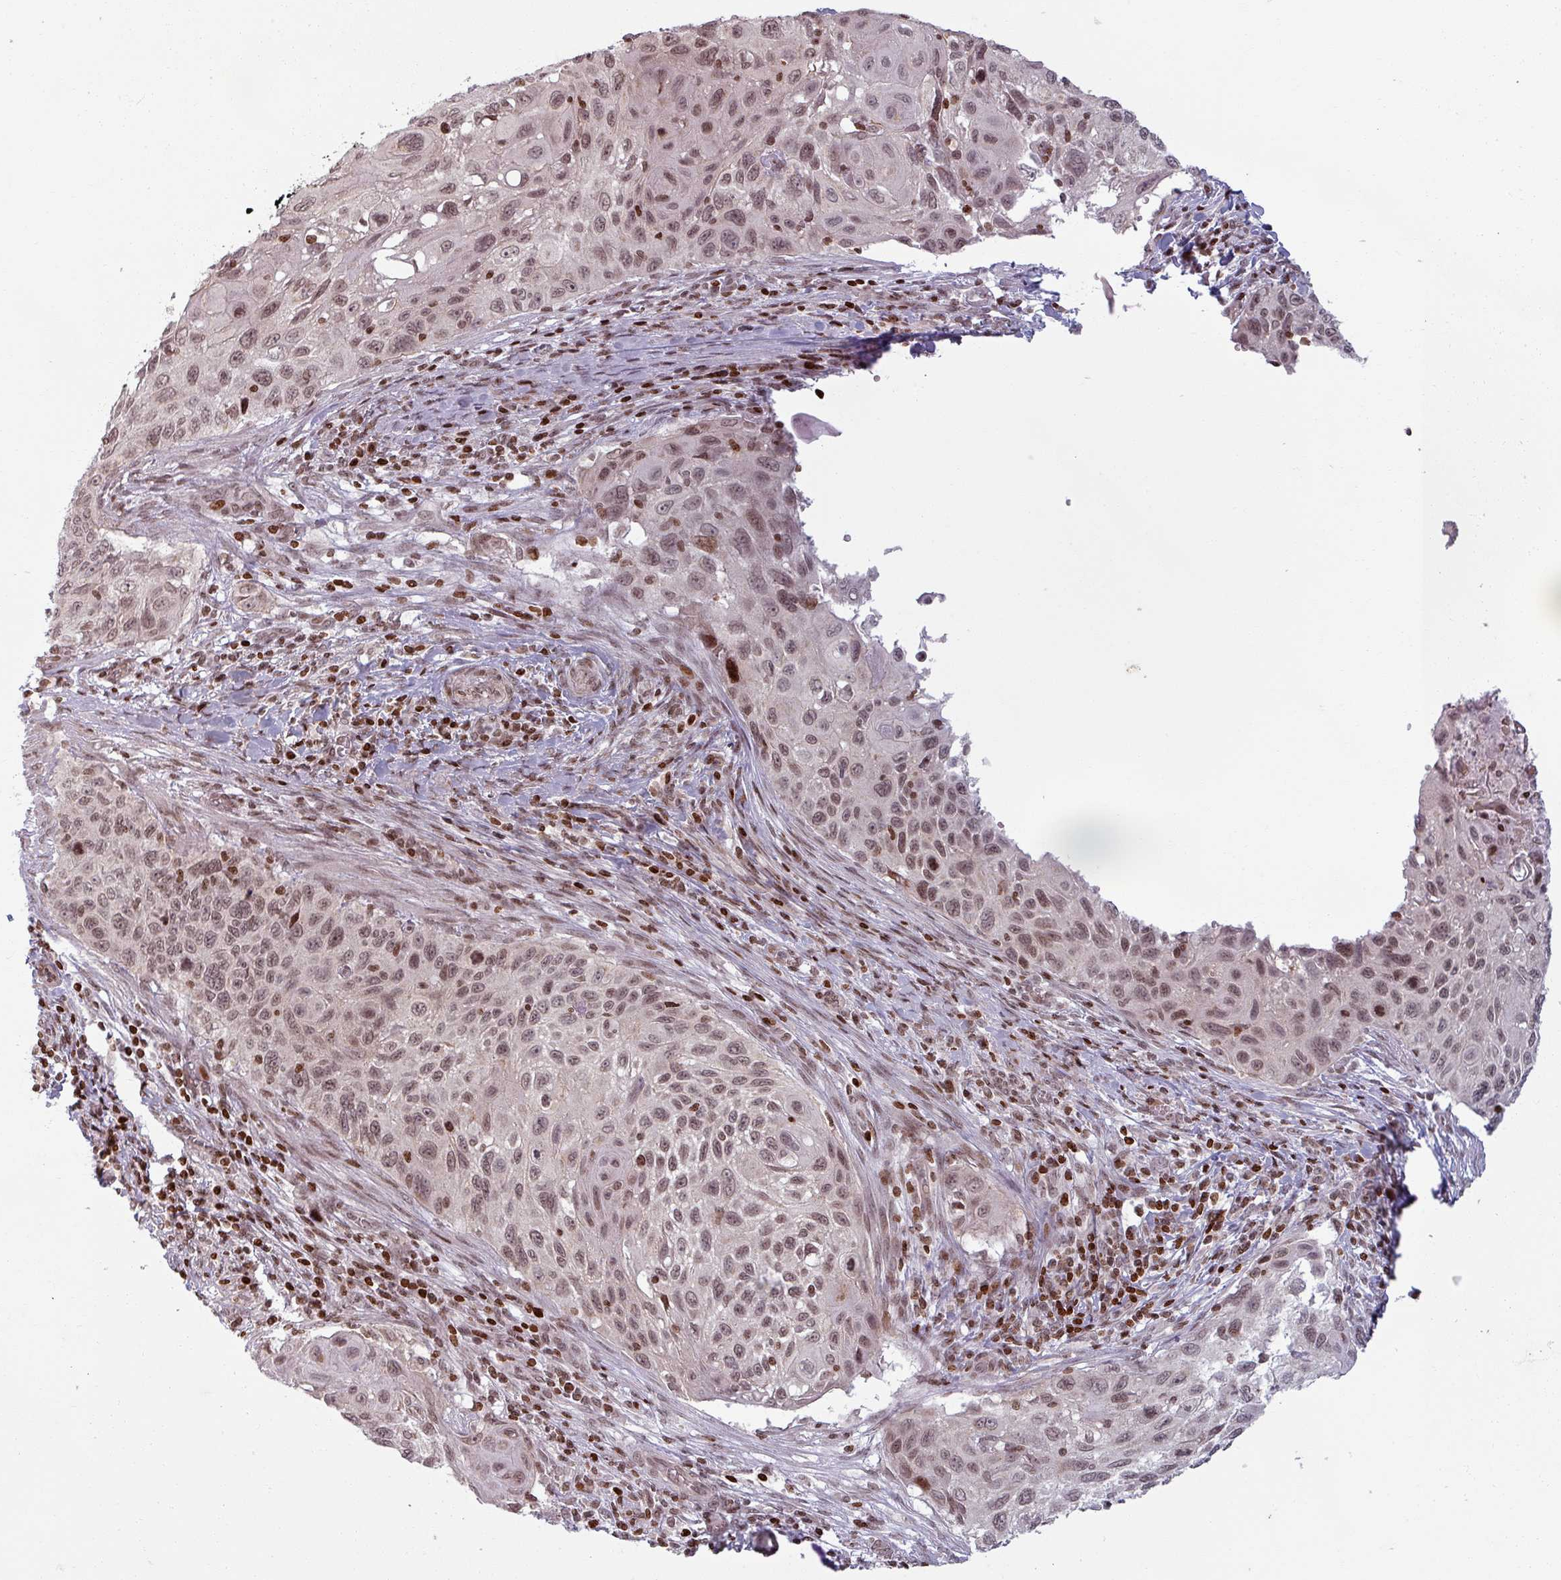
{"staining": {"intensity": "moderate", "quantity": ">75%", "location": "nuclear"}, "tissue": "cervical cancer", "cell_type": "Tumor cells", "image_type": "cancer", "snomed": [{"axis": "morphology", "description": "Squamous cell carcinoma, NOS"}, {"axis": "topography", "description": "Cervix"}], "caption": "Immunohistochemistry (IHC) of human cervical squamous cell carcinoma exhibits medium levels of moderate nuclear expression in about >75% of tumor cells.", "gene": "NCOR1", "patient": {"sex": "female", "age": 70}}